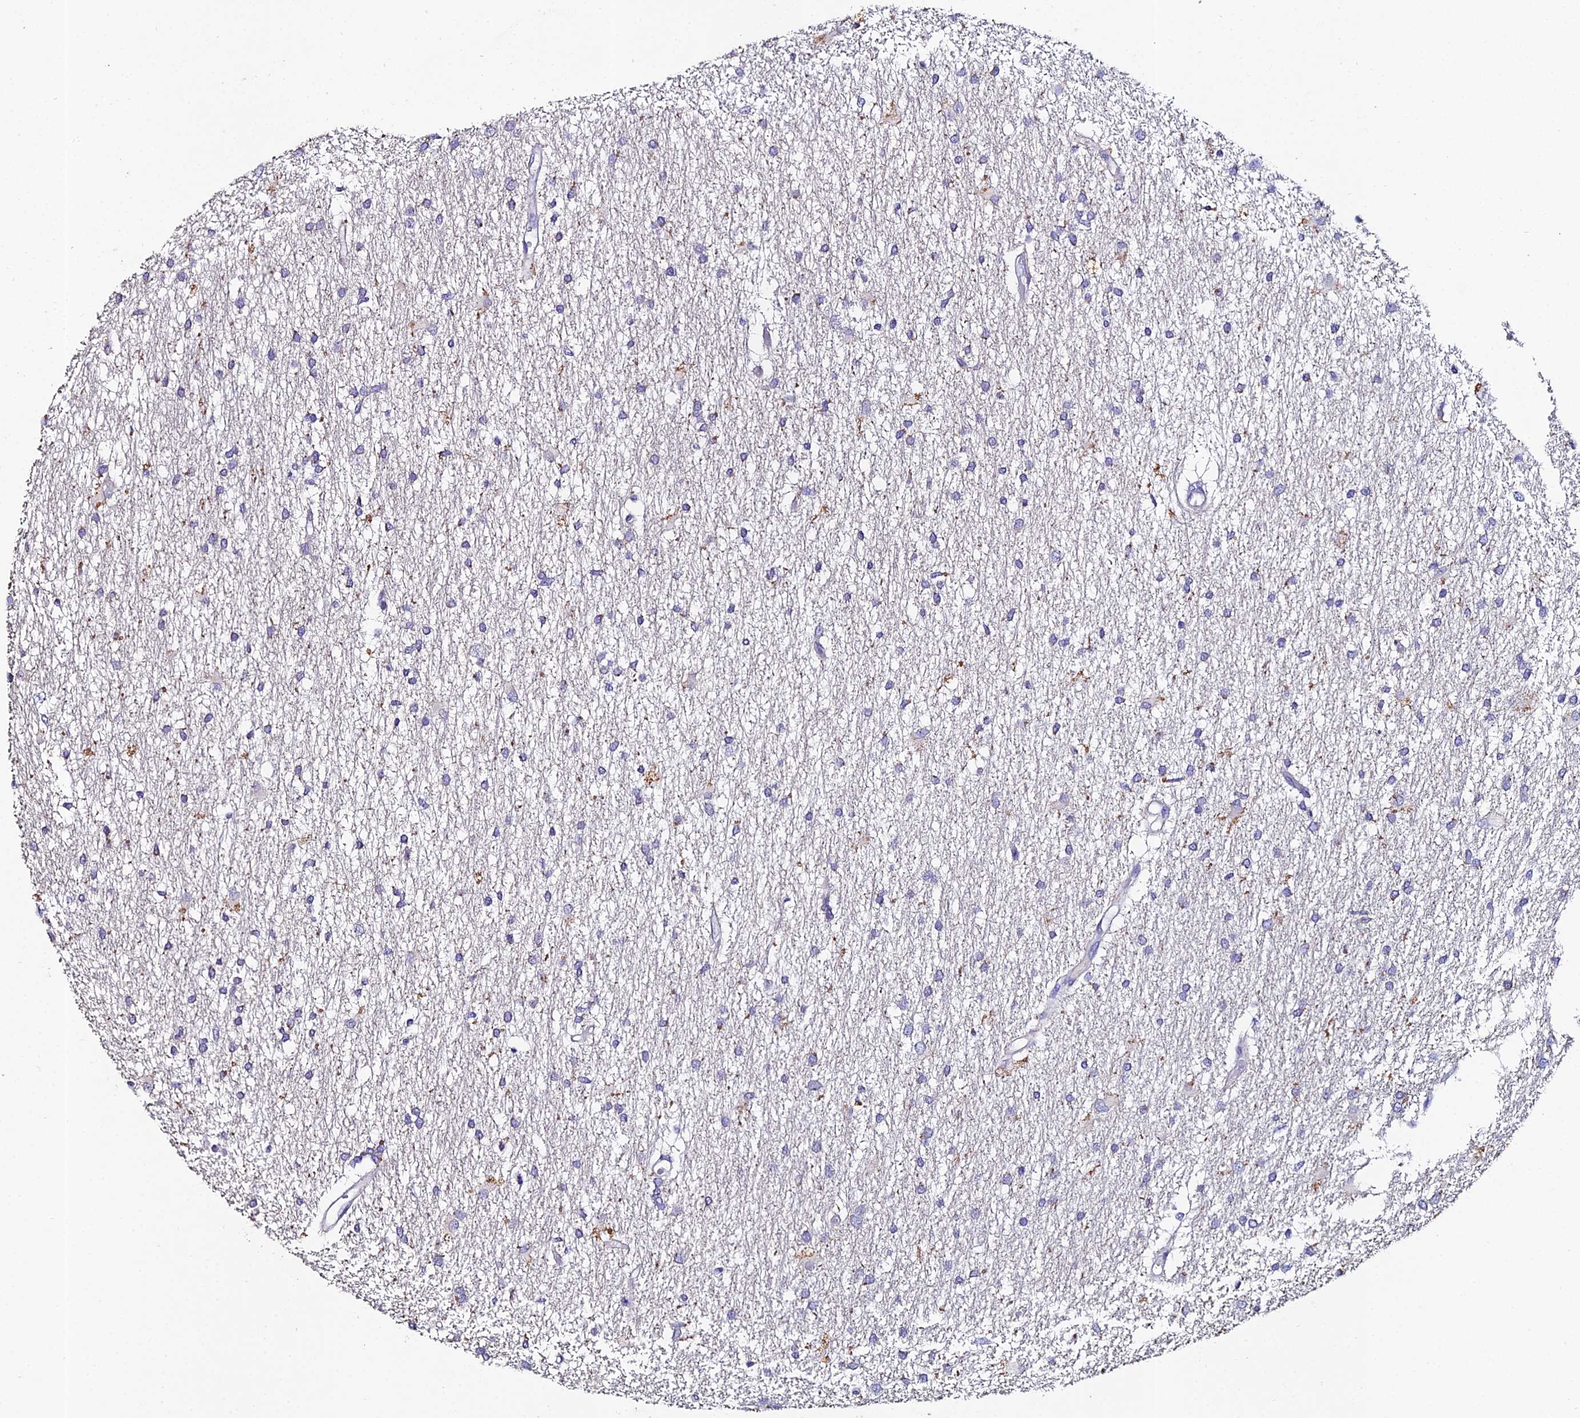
{"staining": {"intensity": "negative", "quantity": "none", "location": "none"}, "tissue": "glioma", "cell_type": "Tumor cells", "image_type": "cancer", "snomed": [{"axis": "morphology", "description": "Glioma, malignant, High grade"}, {"axis": "topography", "description": "Brain"}], "caption": "The image shows no significant expression in tumor cells of glioma.", "gene": "ESRRG", "patient": {"sex": "male", "age": 77}}